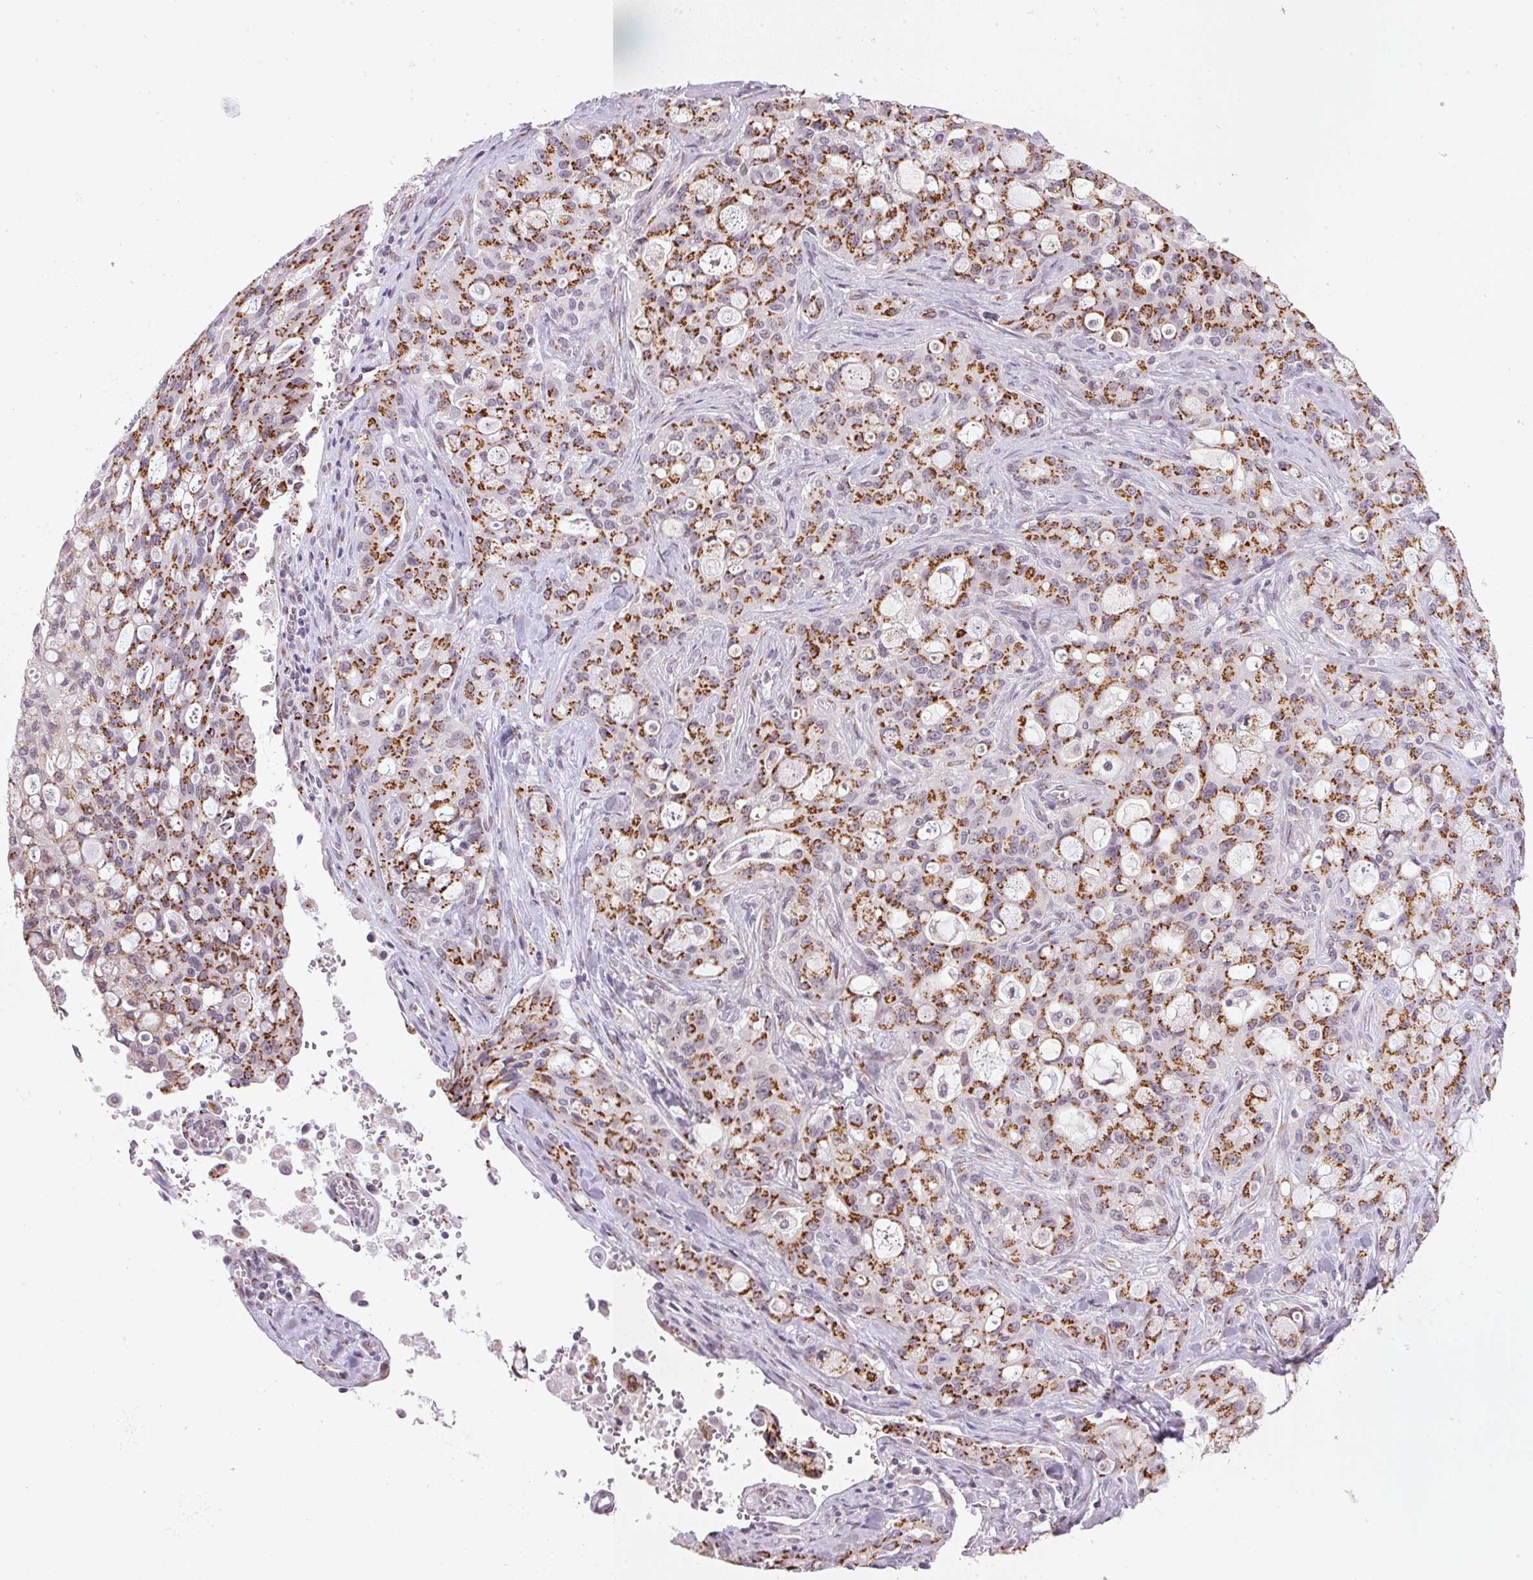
{"staining": {"intensity": "strong", "quantity": ">75%", "location": "cytoplasmic/membranous"}, "tissue": "lung cancer", "cell_type": "Tumor cells", "image_type": "cancer", "snomed": [{"axis": "morphology", "description": "Adenocarcinoma, NOS"}, {"axis": "topography", "description": "Lung"}], "caption": "An image of human lung adenocarcinoma stained for a protein displays strong cytoplasmic/membranous brown staining in tumor cells.", "gene": "RAB22A", "patient": {"sex": "female", "age": 44}}